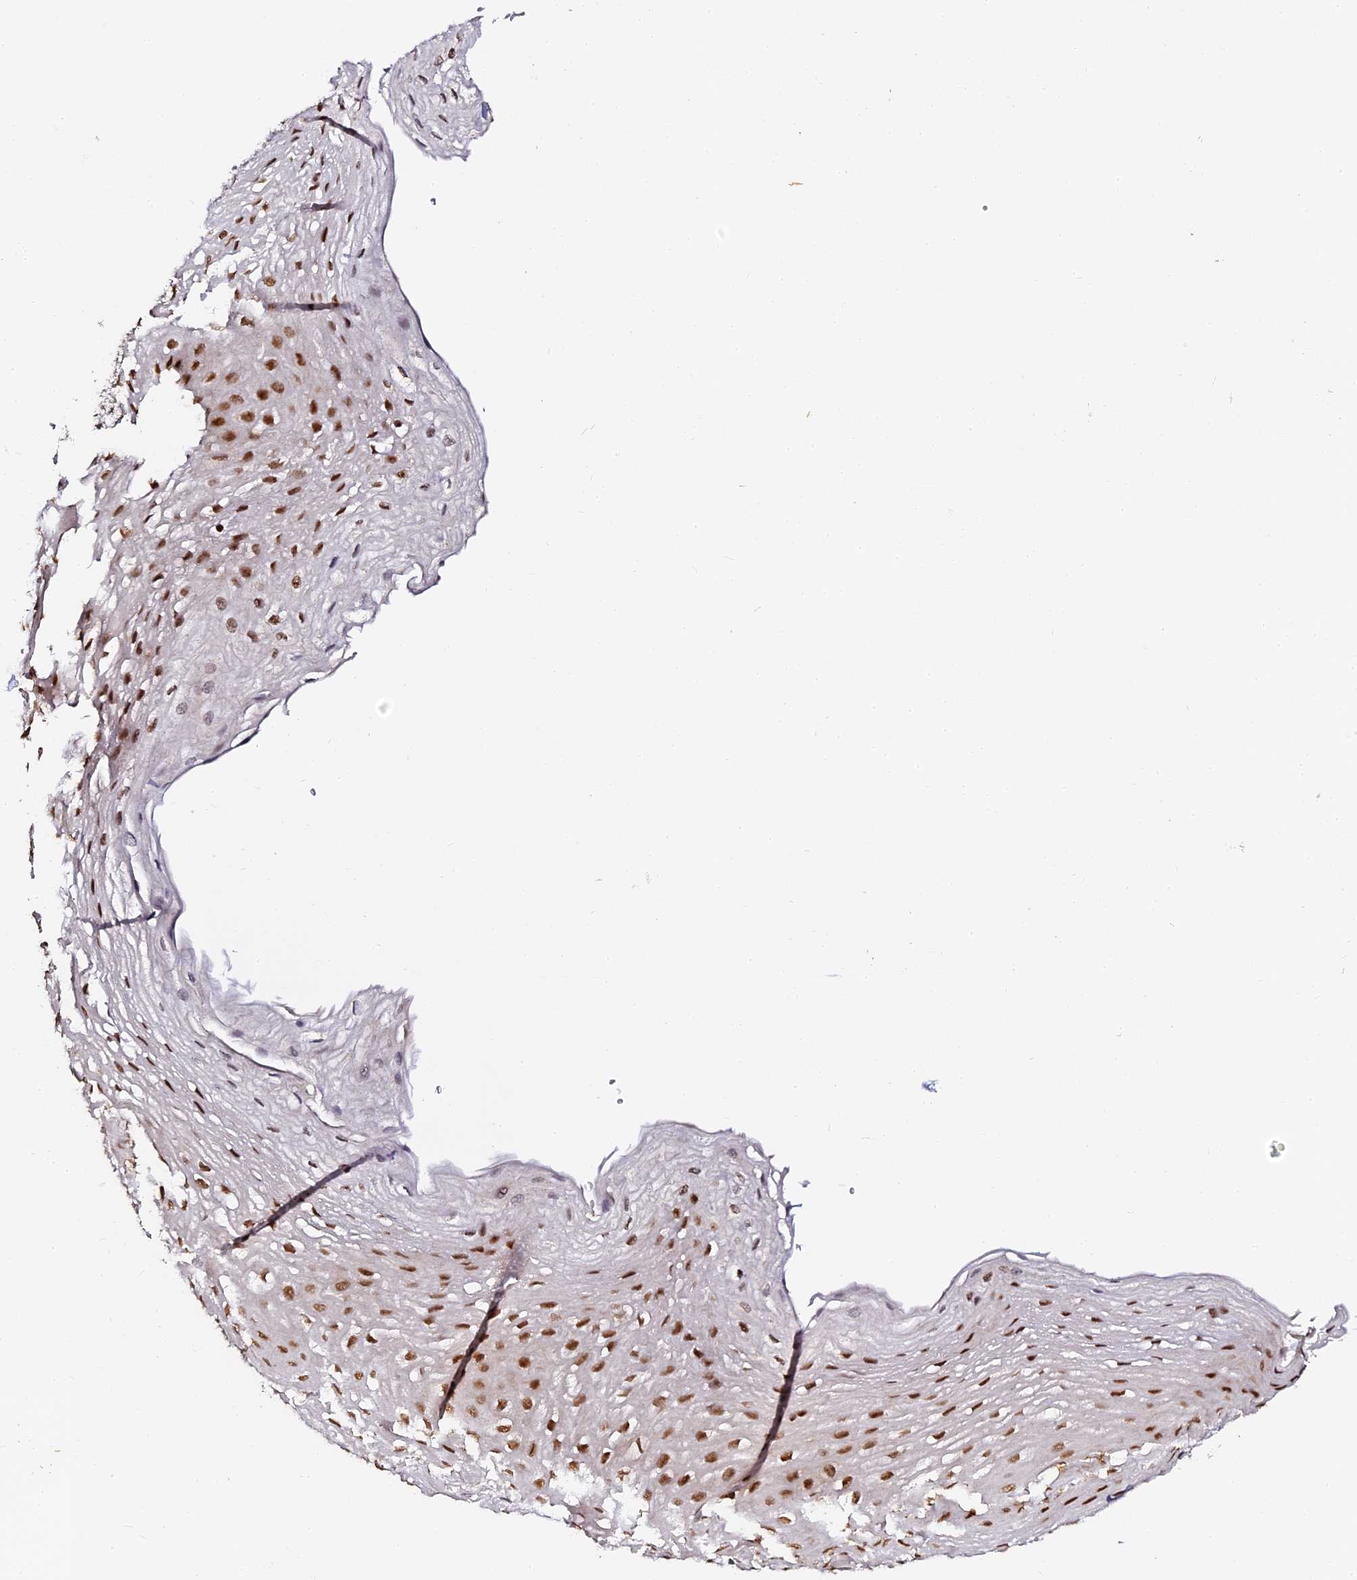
{"staining": {"intensity": "strong", "quantity": ">75%", "location": "nuclear"}, "tissue": "esophagus", "cell_type": "Squamous epithelial cells", "image_type": "normal", "snomed": [{"axis": "morphology", "description": "Normal tissue, NOS"}, {"axis": "topography", "description": "Esophagus"}], "caption": "A high amount of strong nuclear staining is seen in about >75% of squamous epithelial cells in unremarkable esophagus. The staining is performed using DAB brown chromogen to label protein expression. The nuclei are counter-stained blue using hematoxylin.", "gene": "MCRS1", "patient": {"sex": "female", "age": 66}}